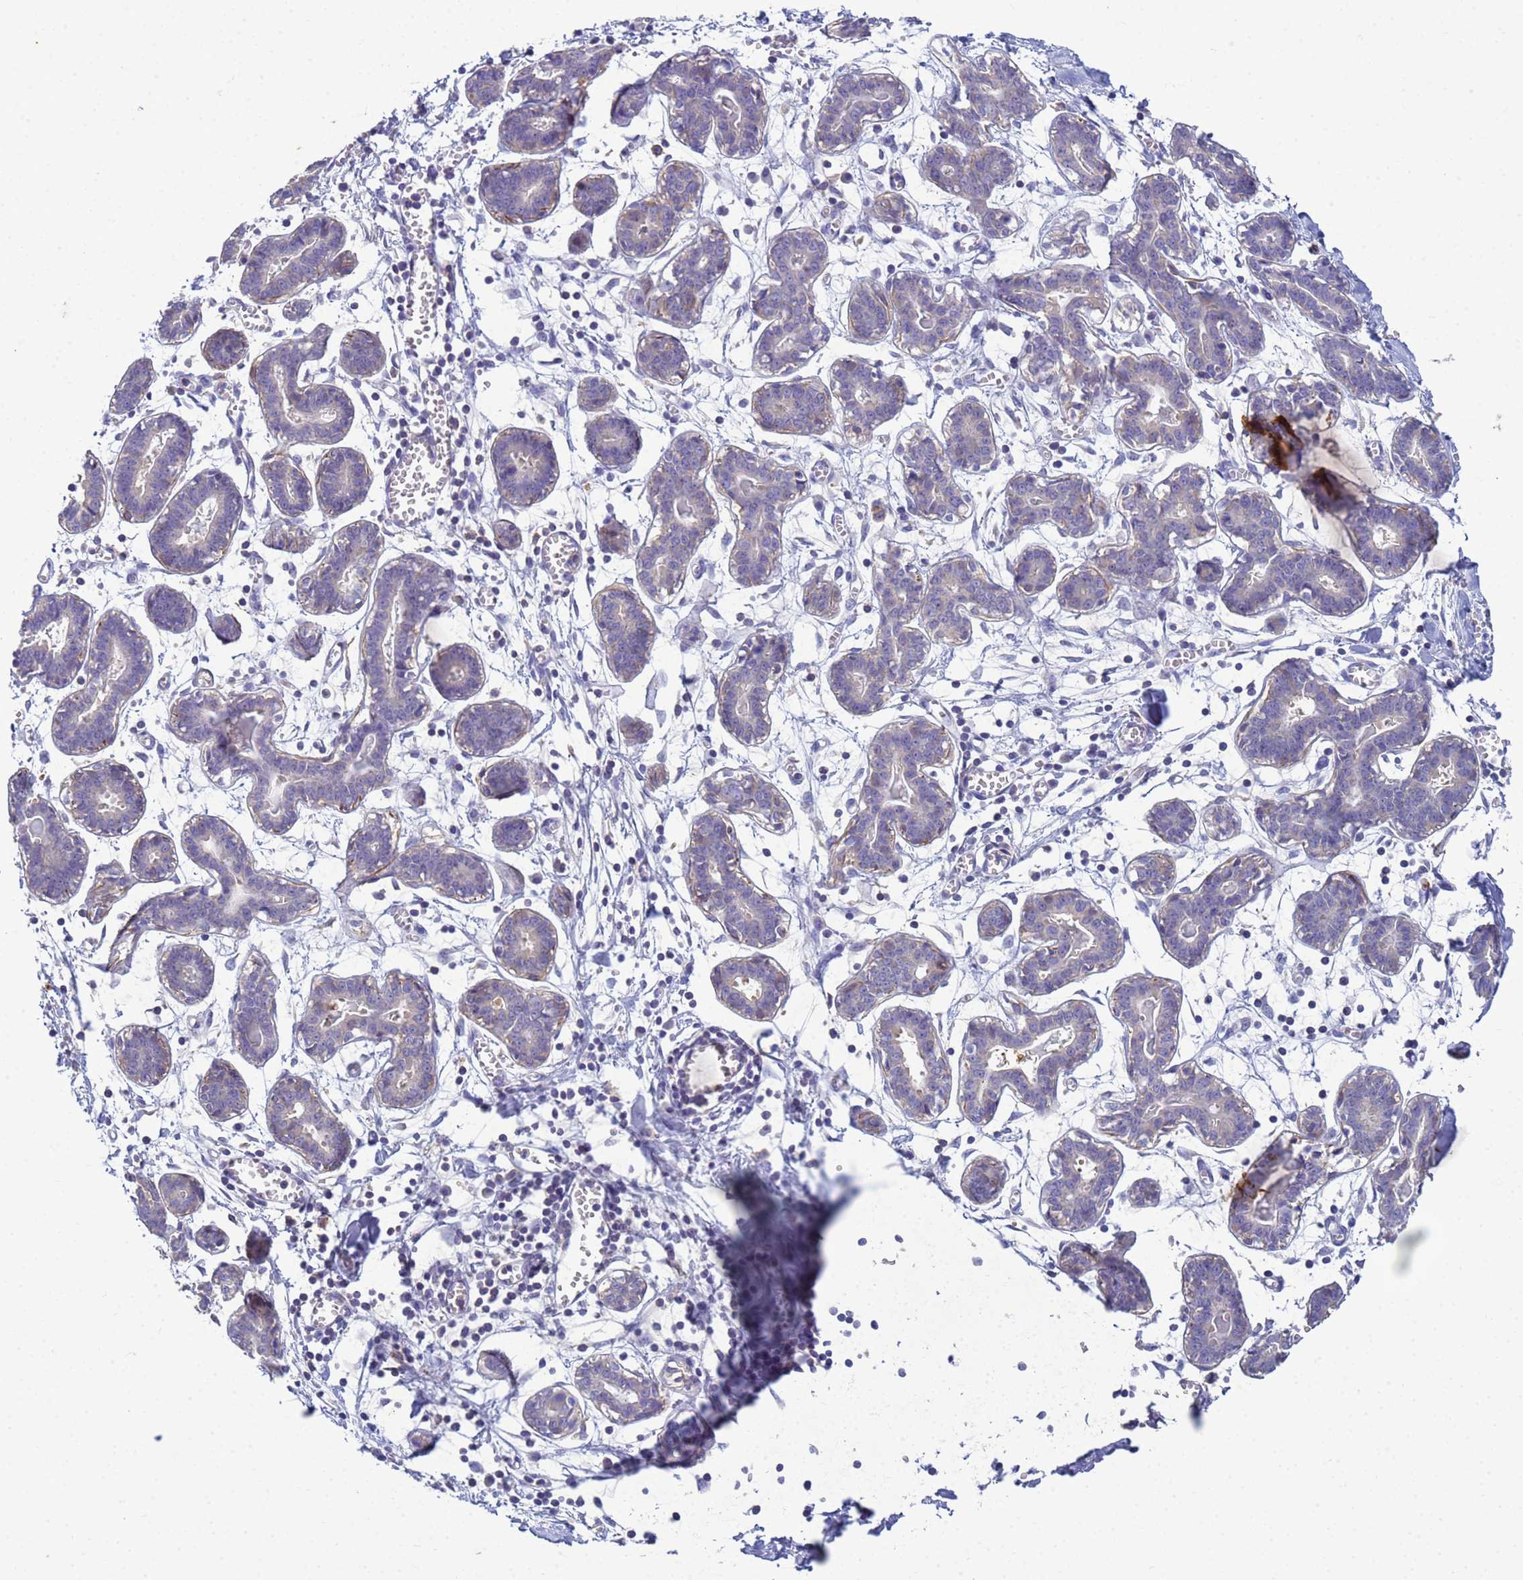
{"staining": {"intensity": "negative", "quantity": "none", "location": "none"}, "tissue": "breast", "cell_type": "Adipocytes", "image_type": "normal", "snomed": [{"axis": "morphology", "description": "Normal tissue, NOS"}, {"axis": "topography", "description": "Breast"}], "caption": "High power microscopy micrograph of an immunohistochemistry (IHC) photomicrograph of benign breast, revealing no significant staining in adipocytes.", "gene": "KLHL13", "patient": {"sex": "female", "age": 27}}